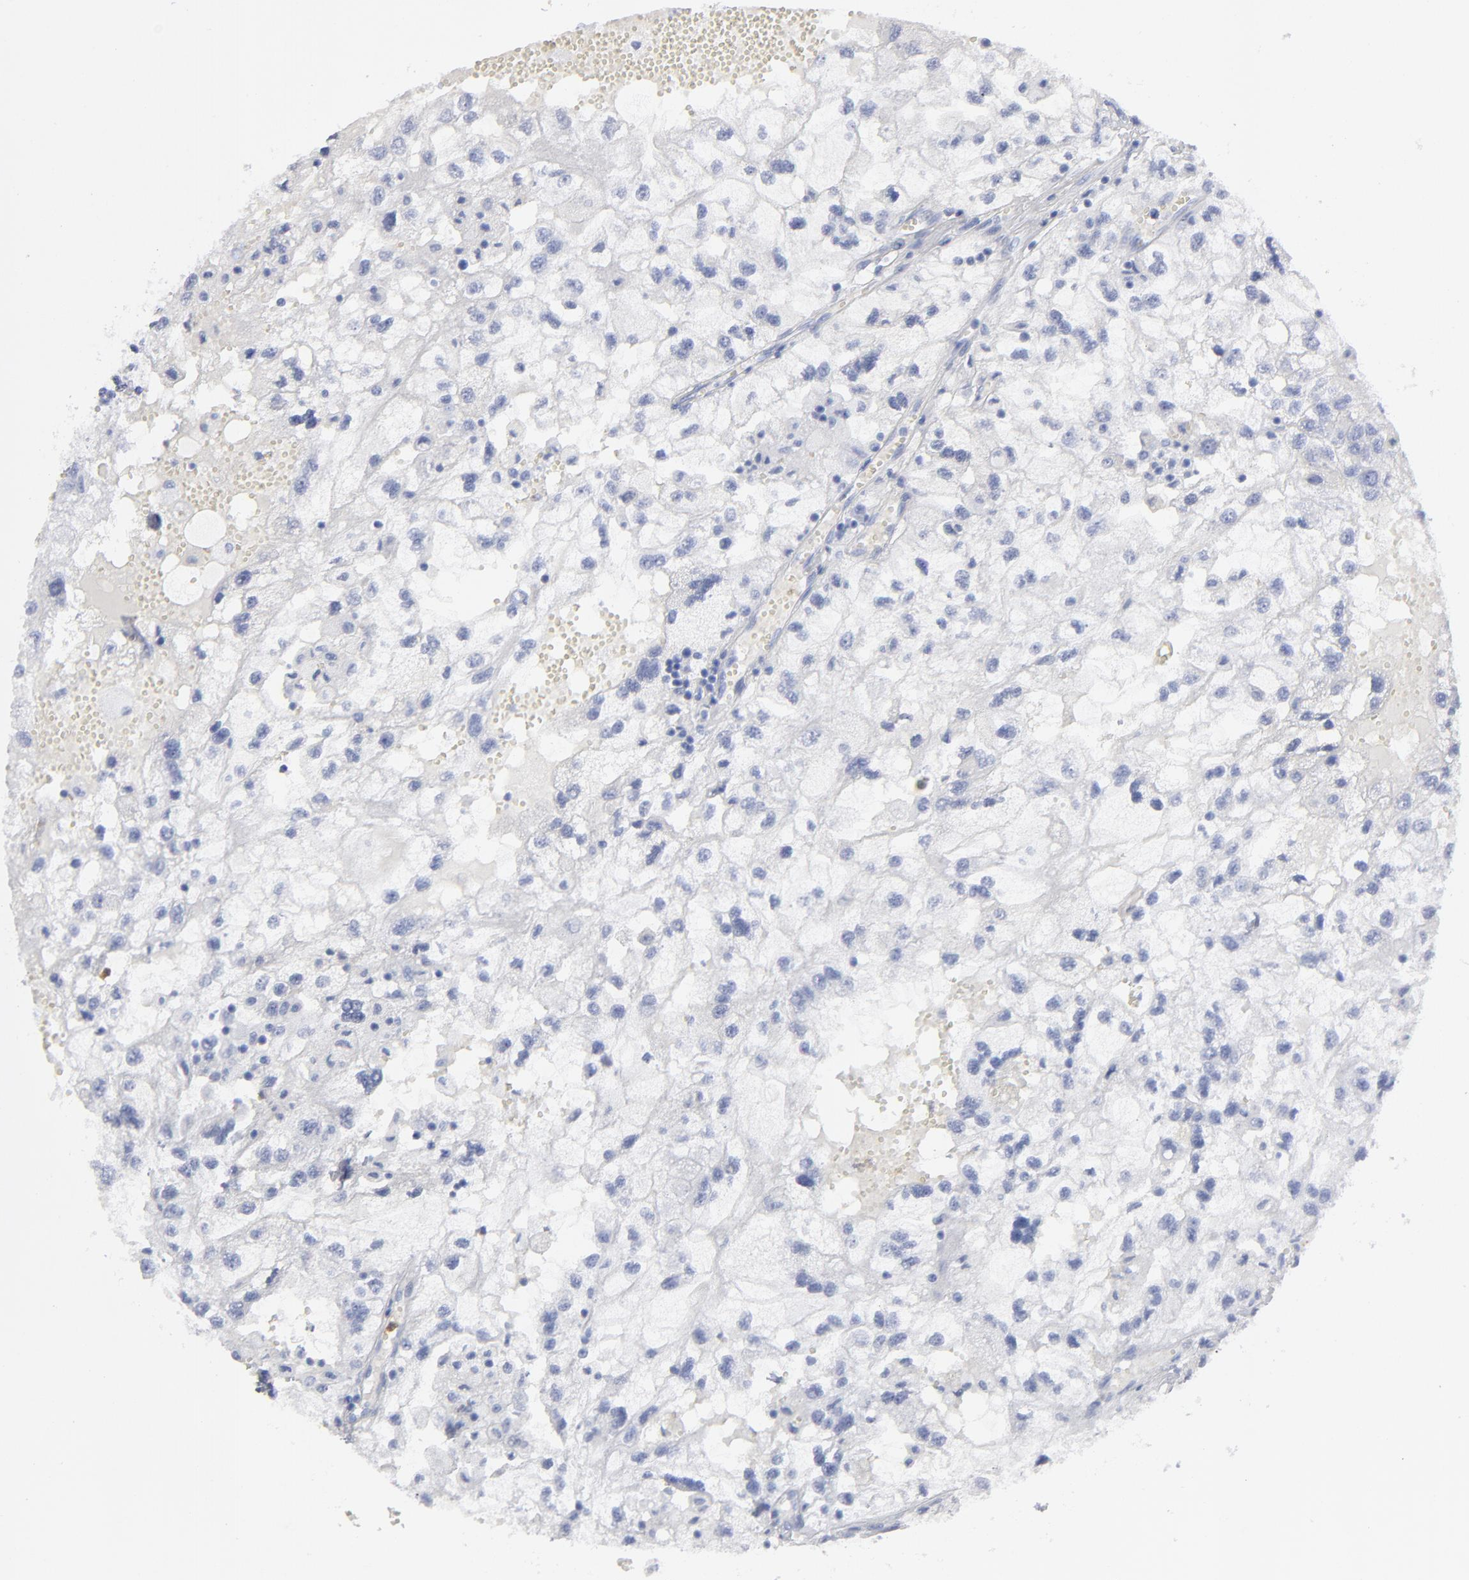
{"staining": {"intensity": "negative", "quantity": "none", "location": "none"}, "tissue": "renal cancer", "cell_type": "Tumor cells", "image_type": "cancer", "snomed": [{"axis": "morphology", "description": "Normal tissue, NOS"}, {"axis": "morphology", "description": "Adenocarcinoma, NOS"}, {"axis": "topography", "description": "Kidney"}], "caption": "An IHC micrograph of renal cancer is shown. There is no staining in tumor cells of renal cancer. Nuclei are stained in blue.", "gene": "ARG1", "patient": {"sex": "male", "age": 71}}